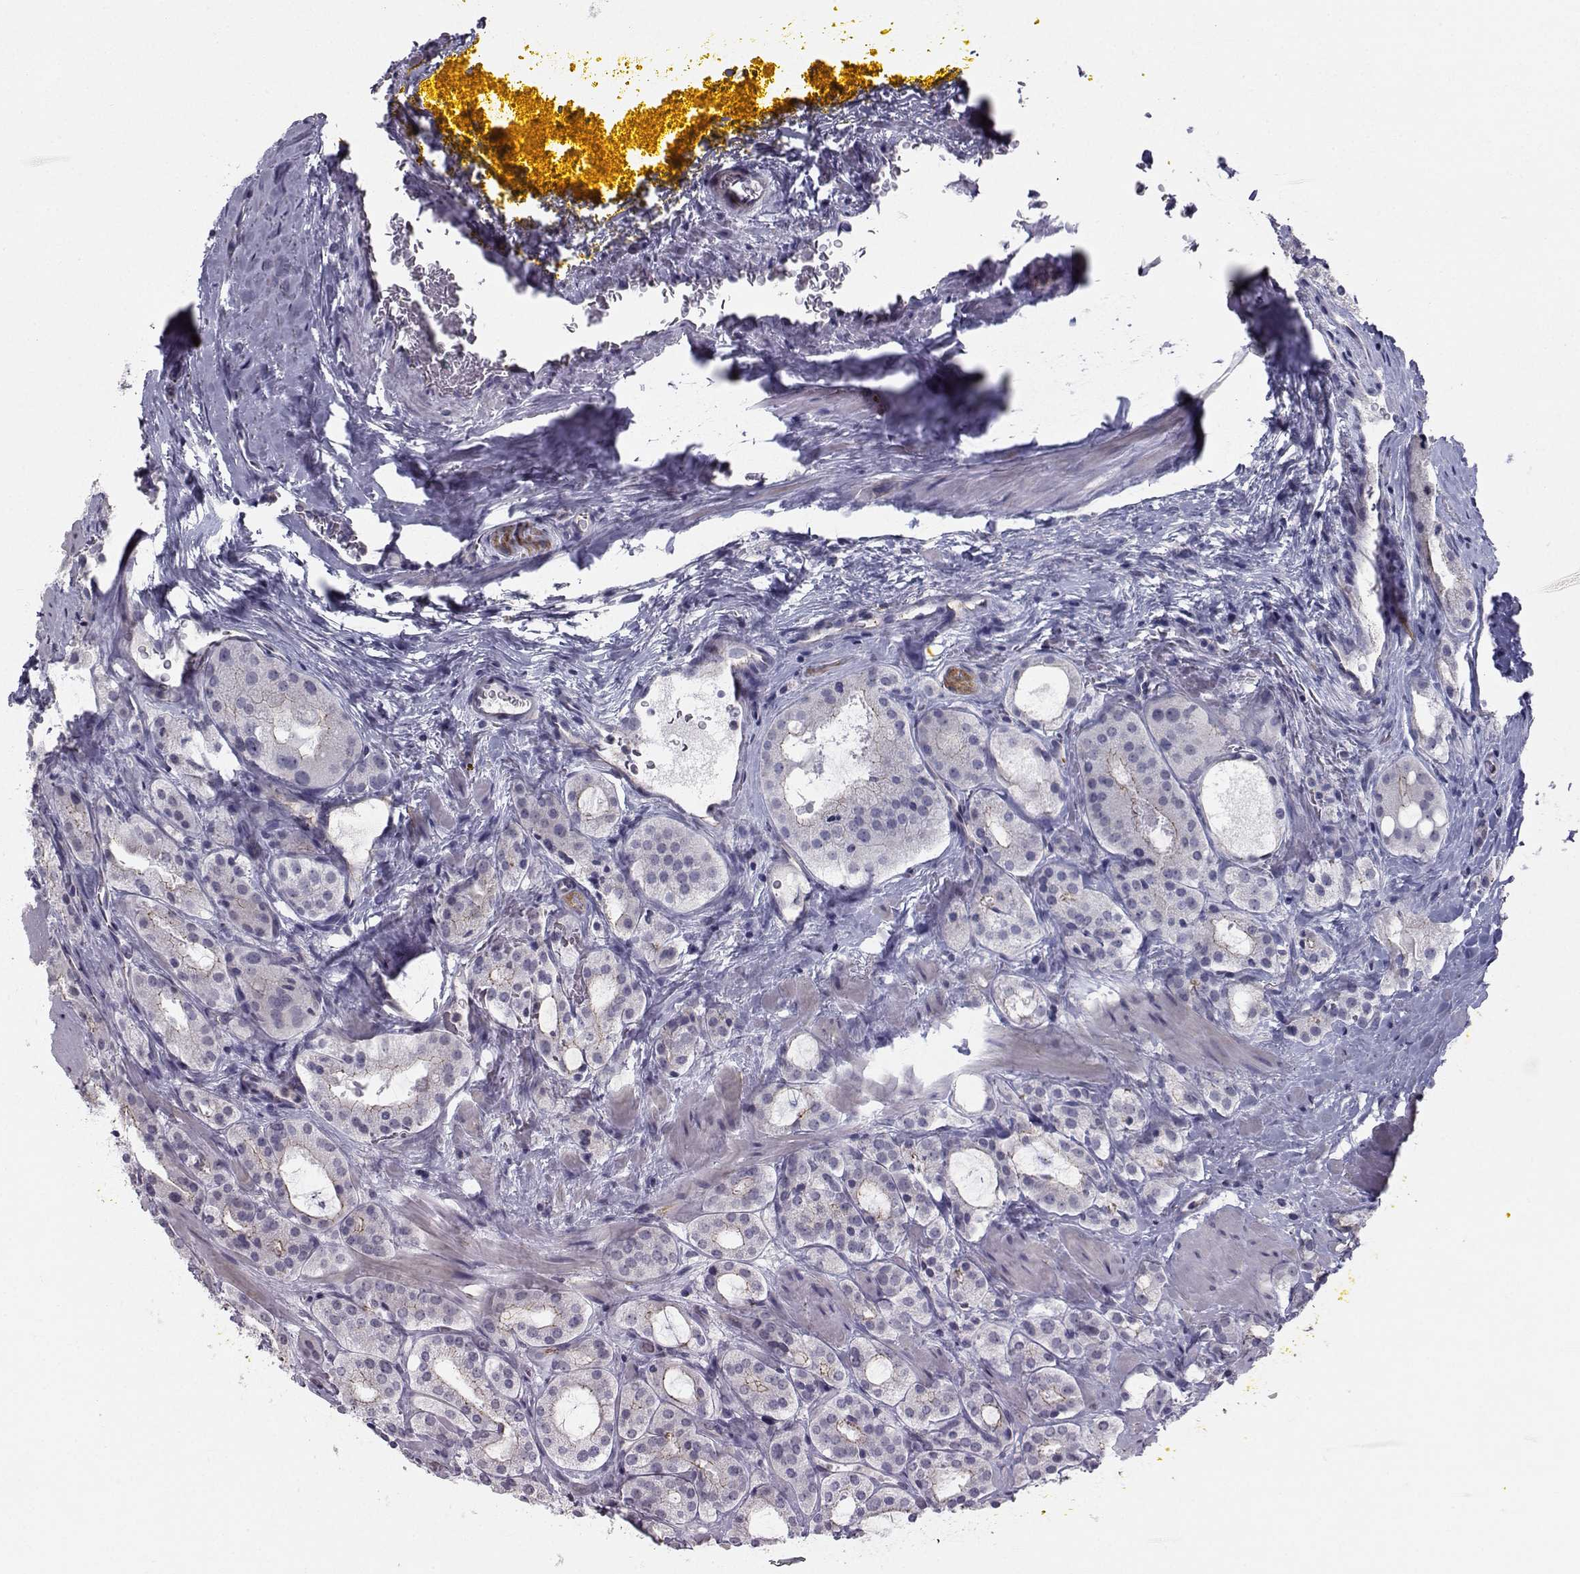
{"staining": {"intensity": "weak", "quantity": "<25%", "location": "cytoplasmic/membranous"}, "tissue": "prostate cancer", "cell_type": "Tumor cells", "image_type": "cancer", "snomed": [{"axis": "morphology", "description": "Adenocarcinoma, NOS"}, {"axis": "morphology", "description": "Adenocarcinoma, High grade"}, {"axis": "topography", "description": "Prostate"}], "caption": "Human prostate cancer stained for a protein using immunohistochemistry (IHC) exhibits no positivity in tumor cells.", "gene": "MAST1", "patient": {"sex": "male", "age": 62}}